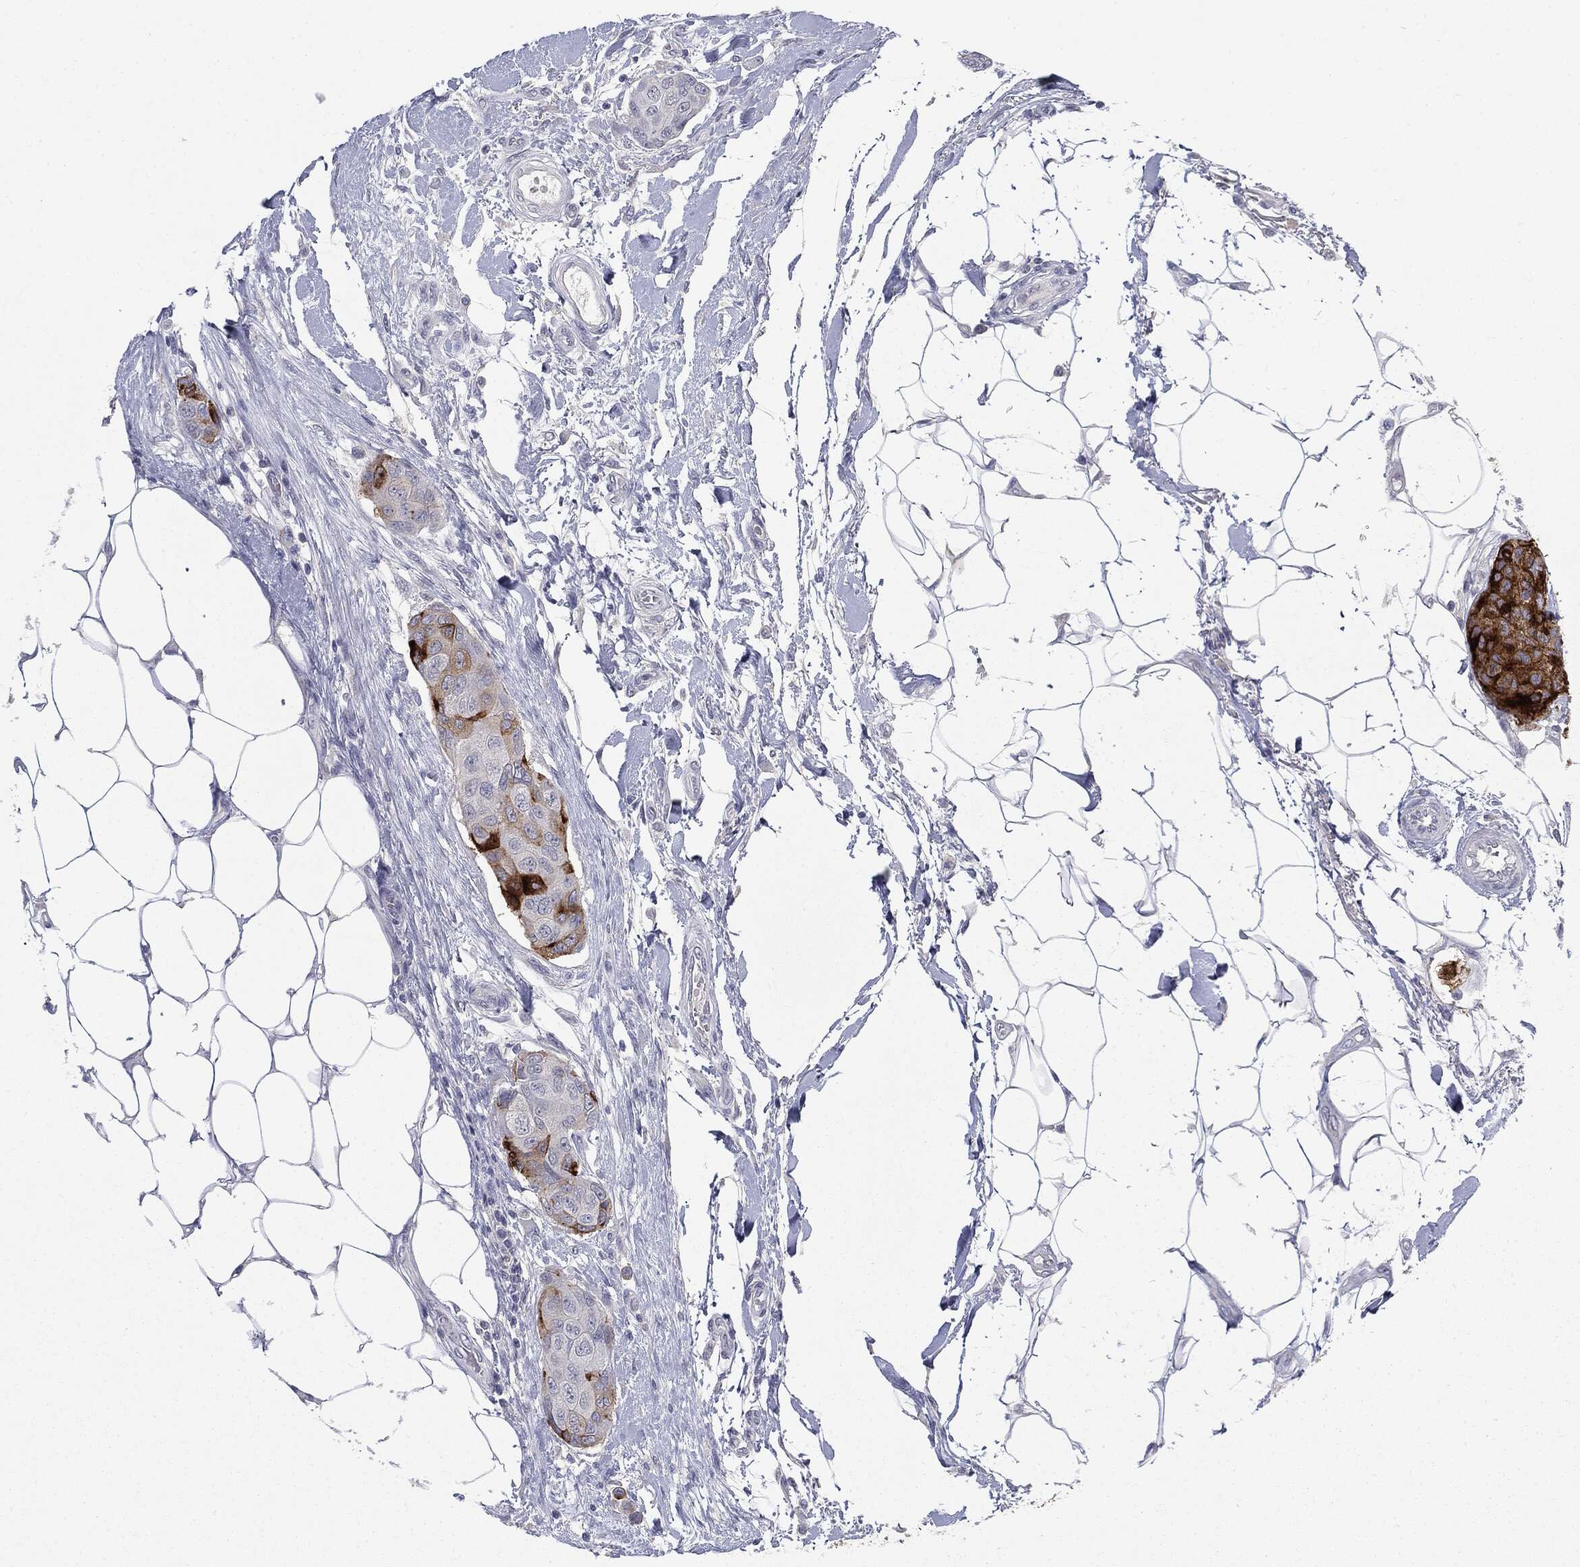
{"staining": {"intensity": "strong", "quantity": "<25%", "location": "cytoplasmic/membranous"}, "tissue": "breast cancer", "cell_type": "Tumor cells", "image_type": "cancer", "snomed": [{"axis": "morphology", "description": "Duct carcinoma"}, {"axis": "topography", "description": "Breast"}, {"axis": "topography", "description": "Lymph node"}], "caption": "Breast cancer (intraductal carcinoma) stained with a brown dye displays strong cytoplasmic/membranous positive expression in approximately <25% of tumor cells.", "gene": "MUC1", "patient": {"sex": "female", "age": 80}}